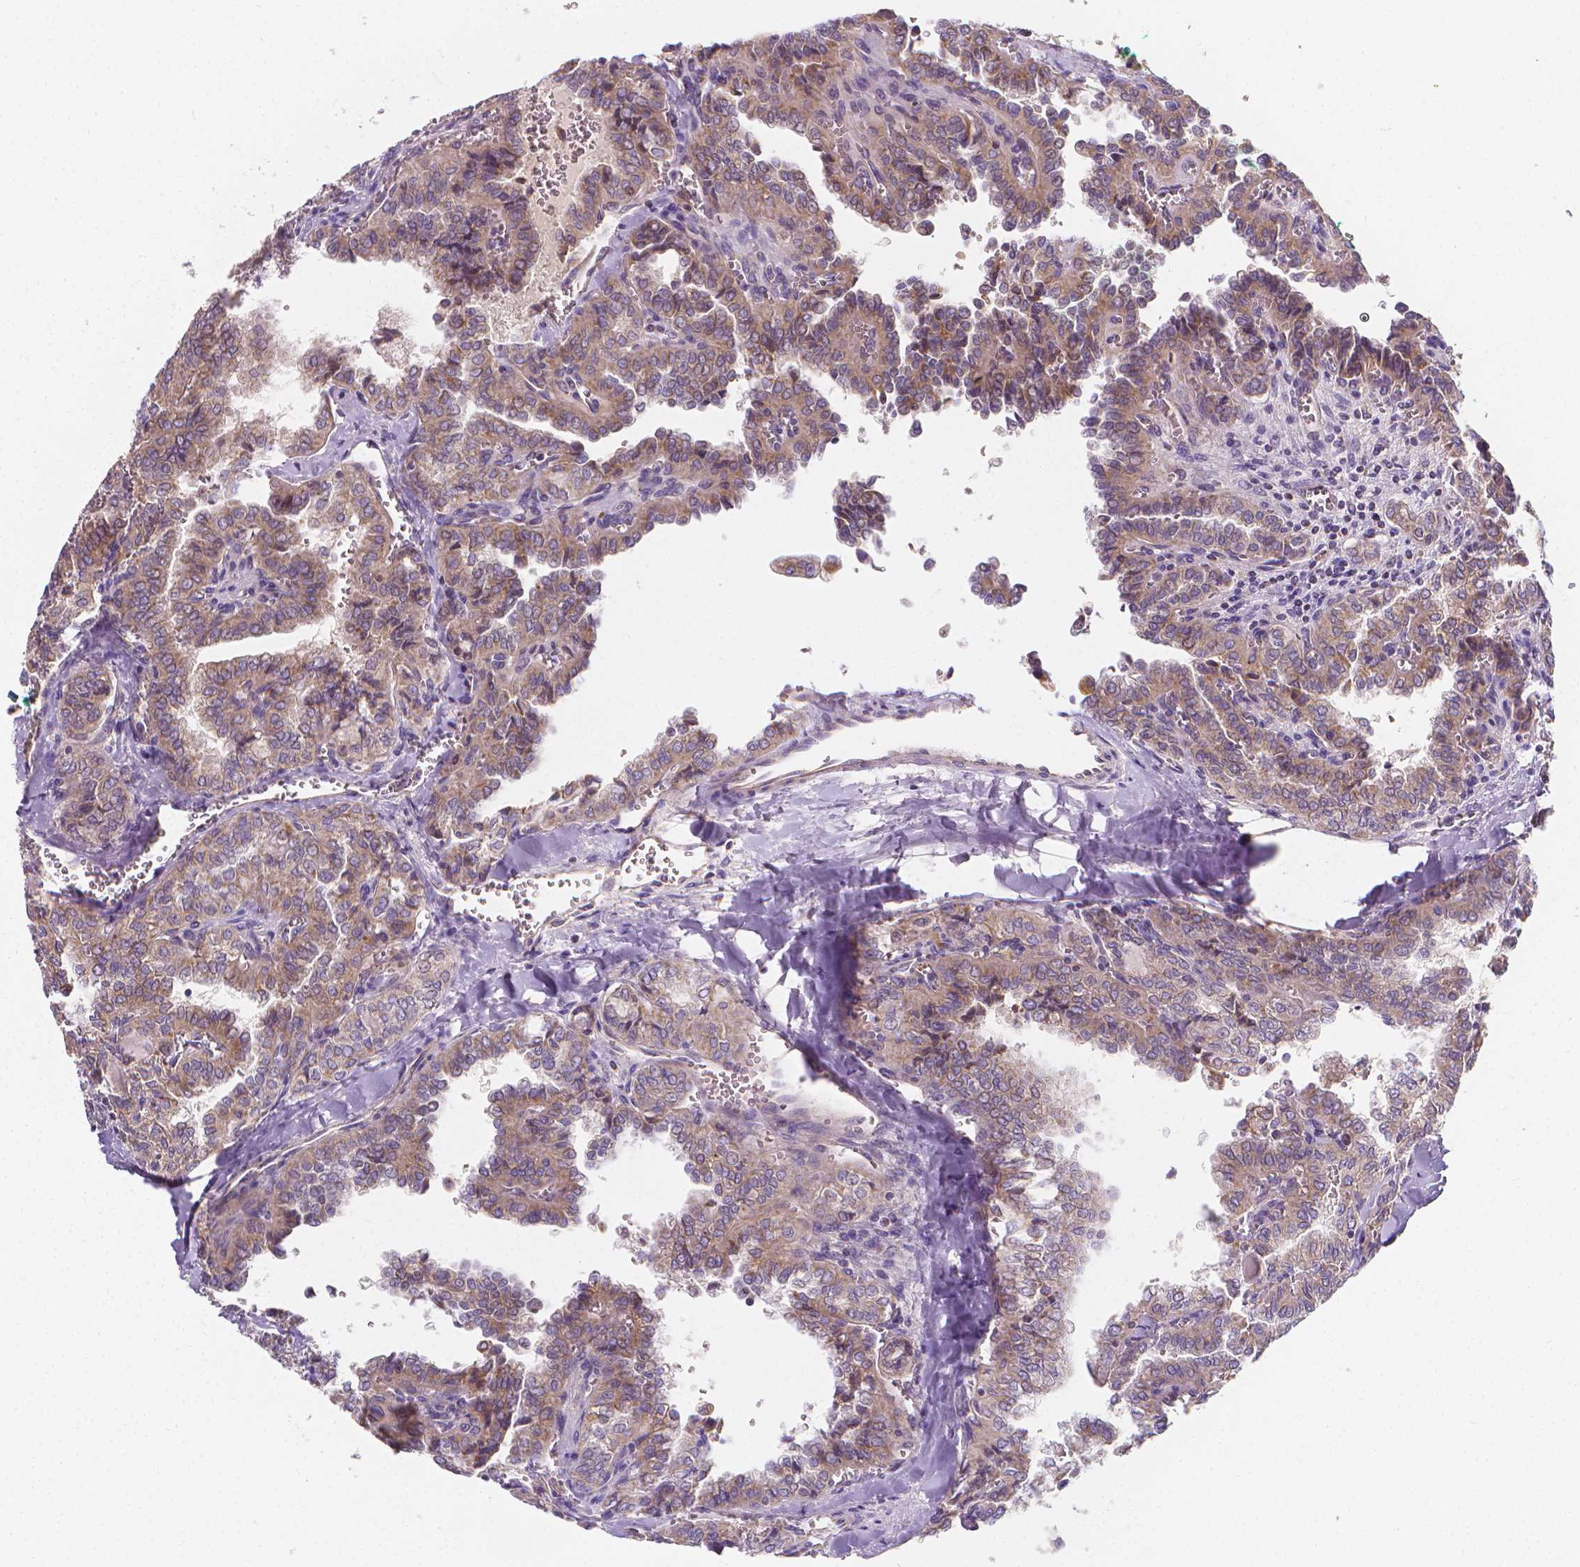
{"staining": {"intensity": "weak", "quantity": ">75%", "location": "cytoplasmic/membranous"}, "tissue": "thyroid cancer", "cell_type": "Tumor cells", "image_type": "cancer", "snomed": [{"axis": "morphology", "description": "Papillary adenocarcinoma, NOS"}, {"axis": "topography", "description": "Thyroid gland"}], "caption": "Weak cytoplasmic/membranous expression is appreciated in about >75% of tumor cells in thyroid cancer.", "gene": "SNCAIP", "patient": {"sex": "female", "age": 41}}